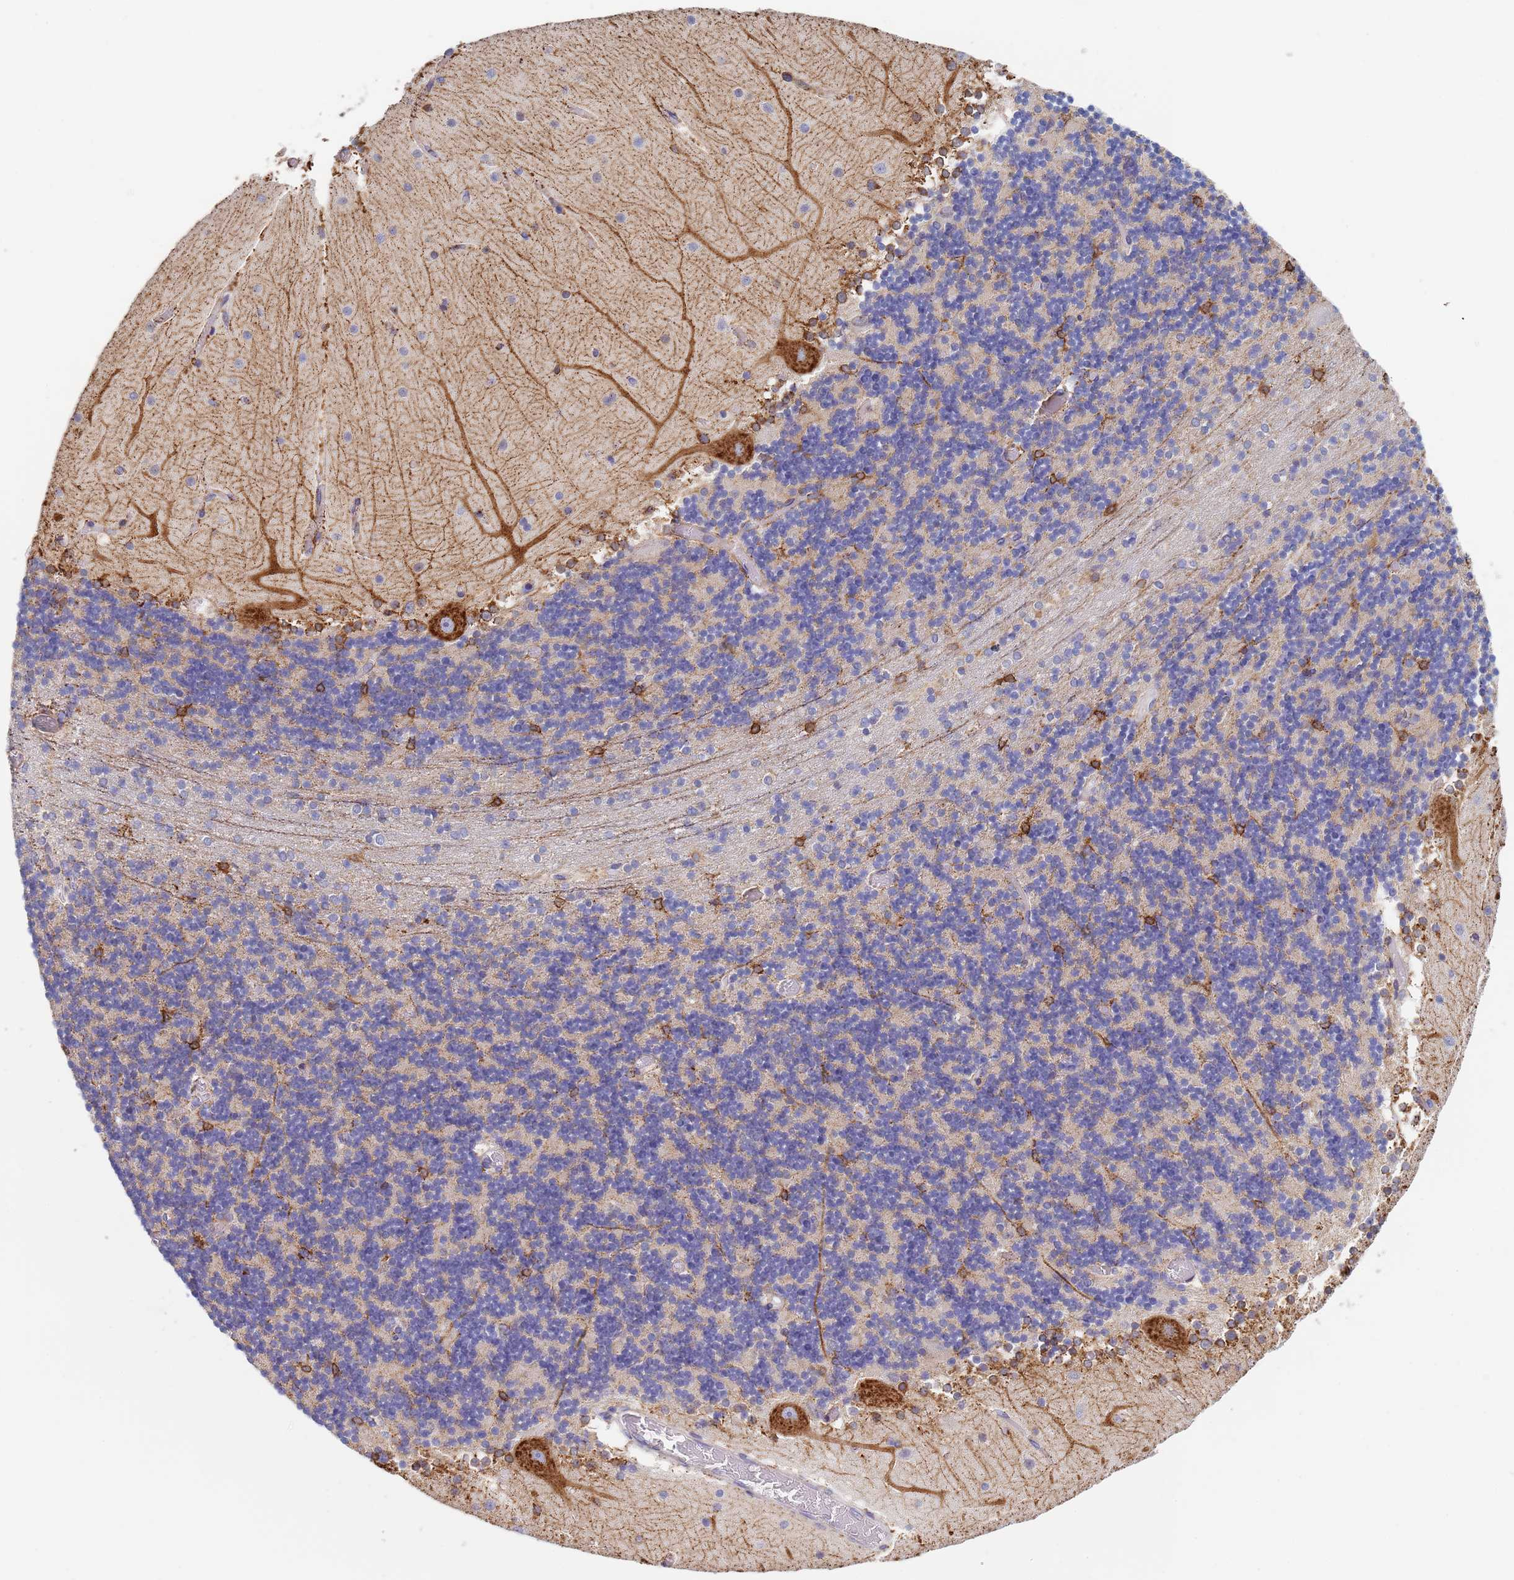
{"staining": {"intensity": "weak", "quantity": "25%-75%", "location": "cytoplasmic/membranous"}, "tissue": "cerebellum", "cell_type": "Cells in granular layer", "image_type": "normal", "snomed": [{"axis": "morphology", "description": "Normal tissue, NOS"}, {"axis": "topography", "description": "Cerebellum"}], "caption": "High-power microscopy captured an IHC histopathology image of normal cerebellum, revealing weak cytoplasmic/membranous expression in approximately 25%-75% of cells in granular layer.", "gene": "GDAP2", "patient": {"sex": "female", "age": 28}}